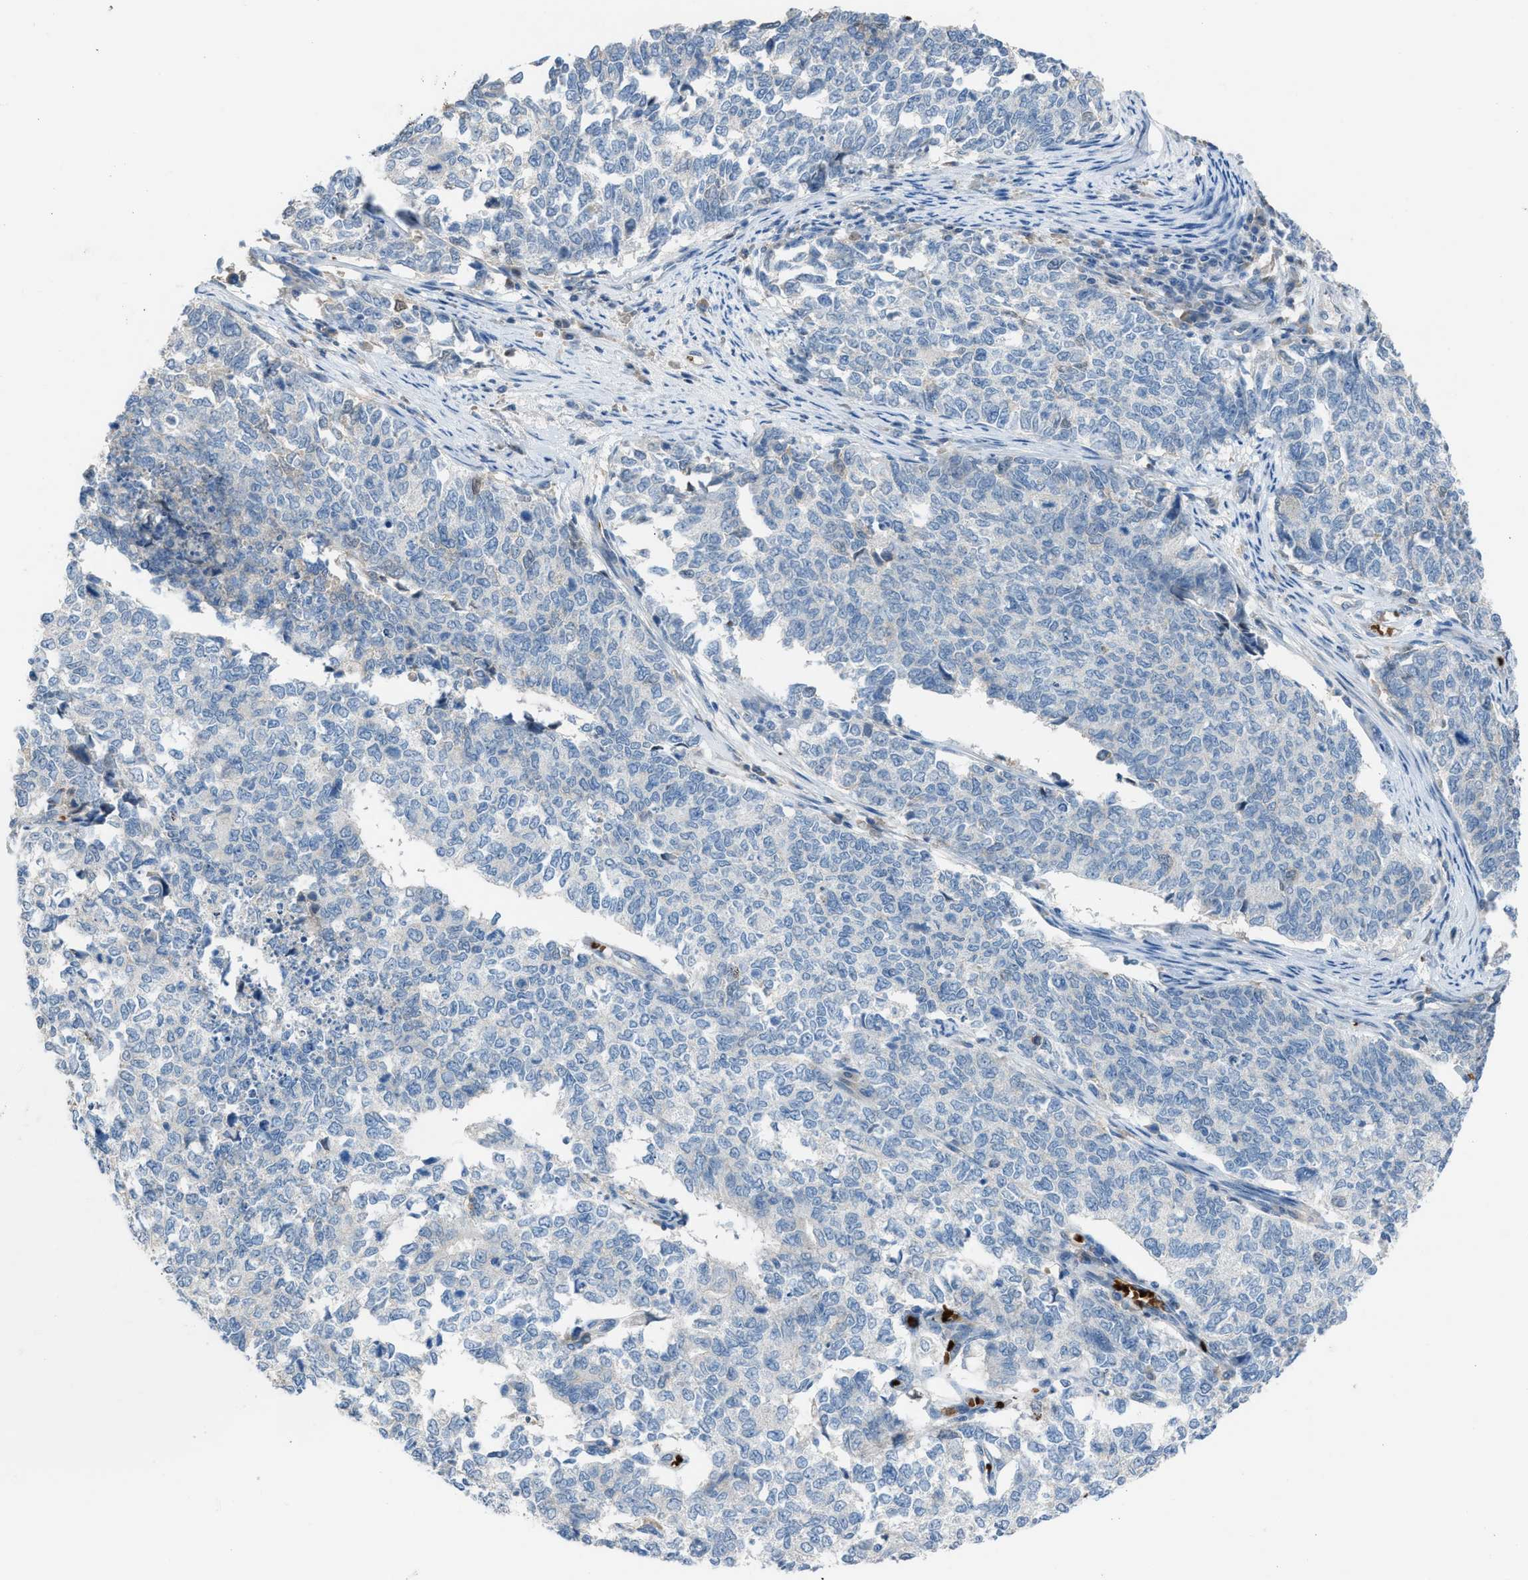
{"staining": {"intensity": "negative", "quantity": "none", "location": "none"}, "tissue": "cervical cancer", "cell_type": "Tumor cells", "image_type": "cancer", "snomed": [{"axis": "morphology", "description": "Squamous cell carcinoma, NOS"}, {"axis": "topography", "description": "Cervix"}], "caption": "Immunohistochemistry image of neoplastic tissue: human squamous cell carcinoma (cervical) stained with DAB displays no significant protein expression in tumor cells.", "gene": "CFAP77", "patient": {"sex": "female", "age": 63}}